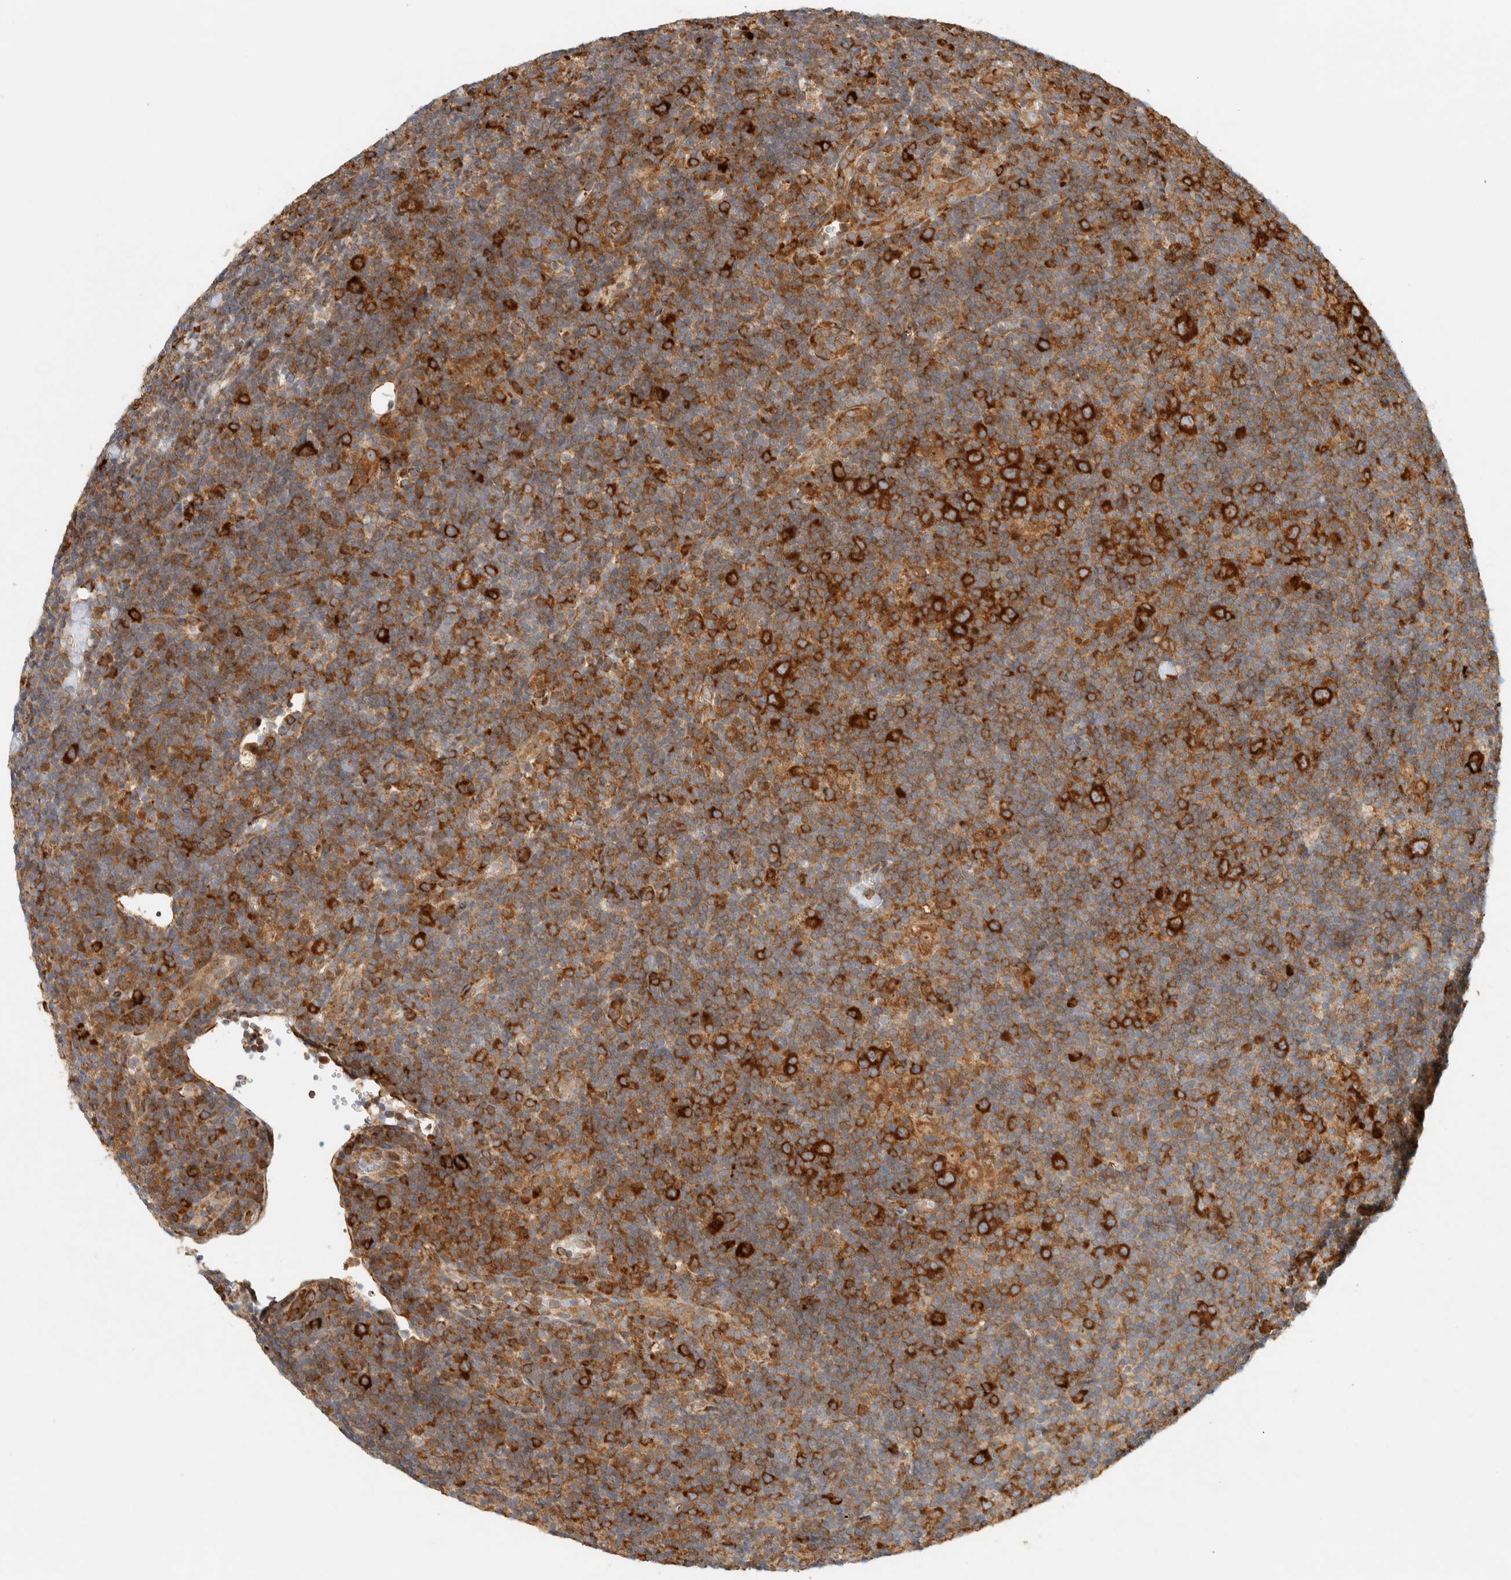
{"staining": {"intensity": "strong", "quantity": ">75%", "location": "cytoplasmic/membranous"}, "tissue": "lymphoma", "cell_type": "Tumor cells", "image_type": "cancer", "snomed": [{"axis": "morphology", "description": "Hodgkin's disease, NOS"}, {"axis": "topography", "description": "Lymph node"}], "caption": "Immunohistochemical staining of lymphoma reveals high levels of strong cytoplasmic/membranous positivity in about >75% of tumor cells.", "gene": "LLGL2", "patient": {"sex": "female", "age": 57}}